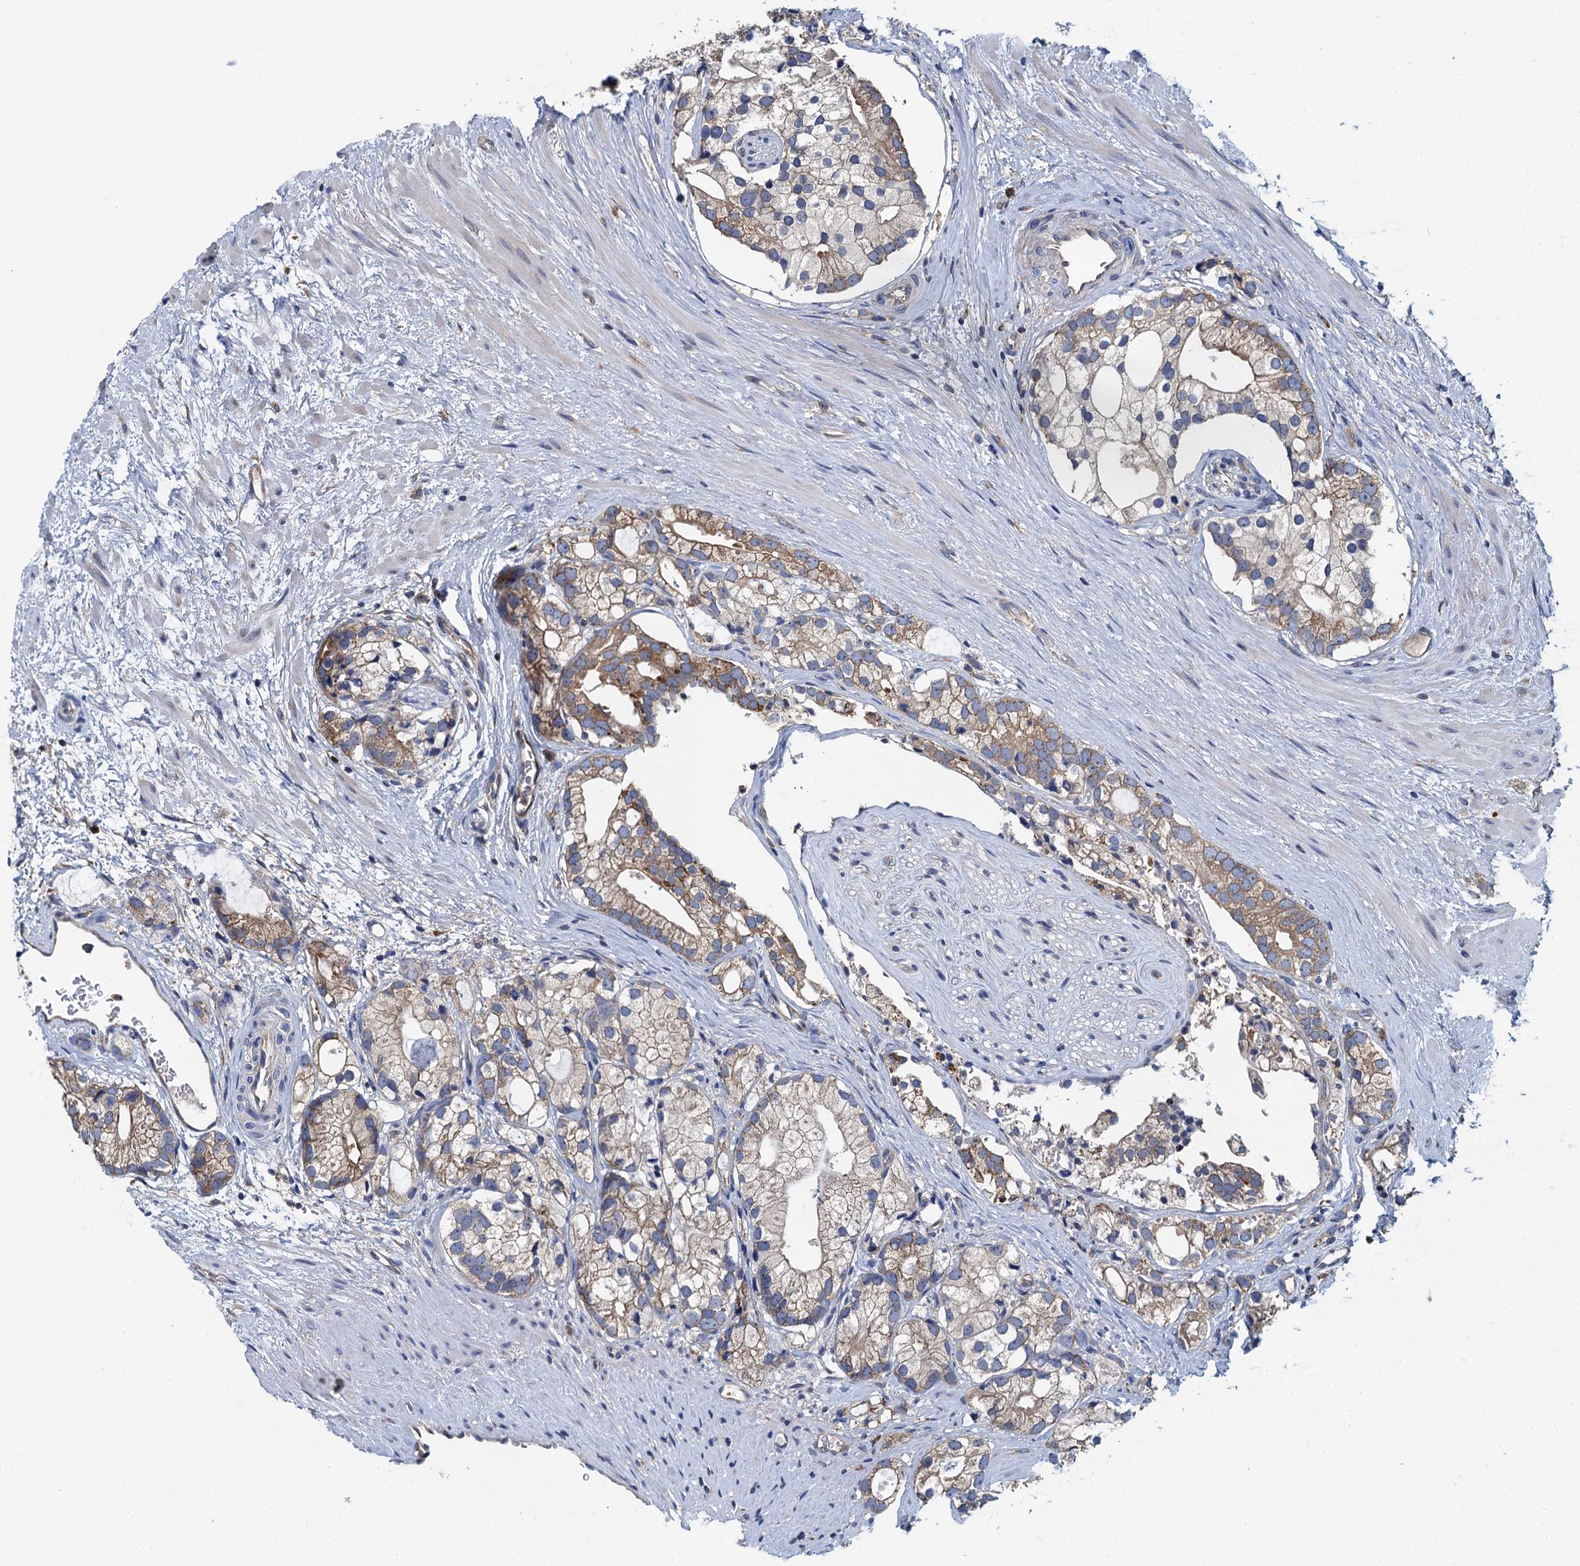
{"staining": {"intensity": "moderate", "quantity": "25%-75%", "location": "cytoplasmic/membranous"}, "tissue": "prostate cancer", "cell_type": "Tumor cells", "image_type": "cancer", "snomed": [{"axis": "morphology", "description": "Adenocarcinoma, High grade"}, {"axis": "topography", "description": "Prostate"}], "caption": "Adenocarcinoma (high-grade) (prostate) was stained to show a protein in brown. There is medium levels of moderate cytoplasmic/membranous positivity in about 25%-75% of tumor cells.", "gene": "ADCY9", "patient": {"sex": "male", "age": 75}}